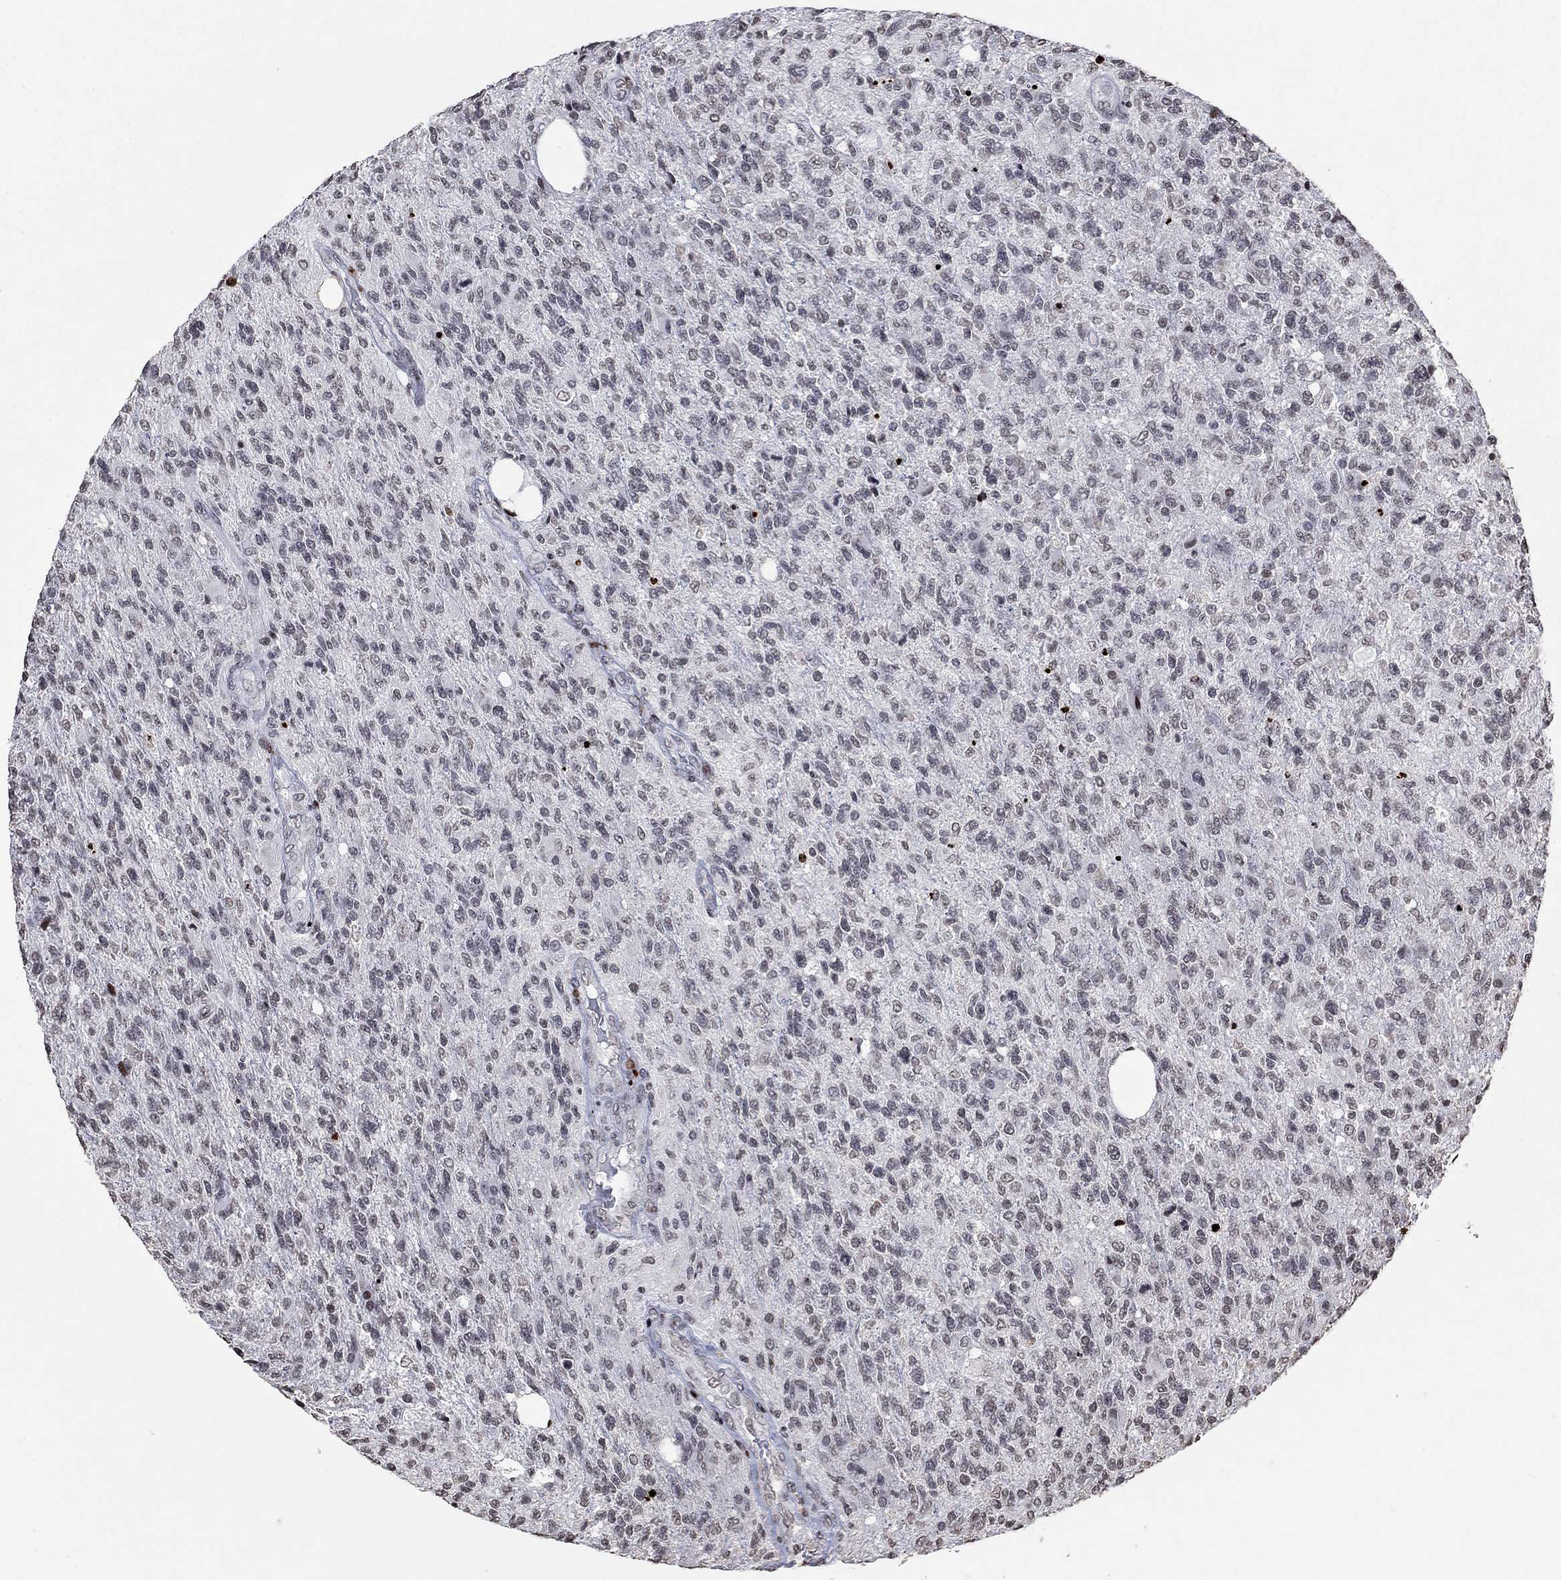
{"staining": {"intensity": "negative", "quantity": "none", "location": "none"}, "tissue": "glioma", "cell_type": "Tumor cells", "image_type": "cancer", "snomed": [{"axis": "morphology", "description": "Glioma, malignant, High grade"}, {"axis": "topography", "description": "Brain"}], "caption": "Immunohistochemical staining of human malignant glioma (high-grade) displays no significant expression in tumor cells. (DAB IHC with hematoxylin counter stain).", "gene": "SRSF3", "patient": {"sex": "male", "age": 56}}